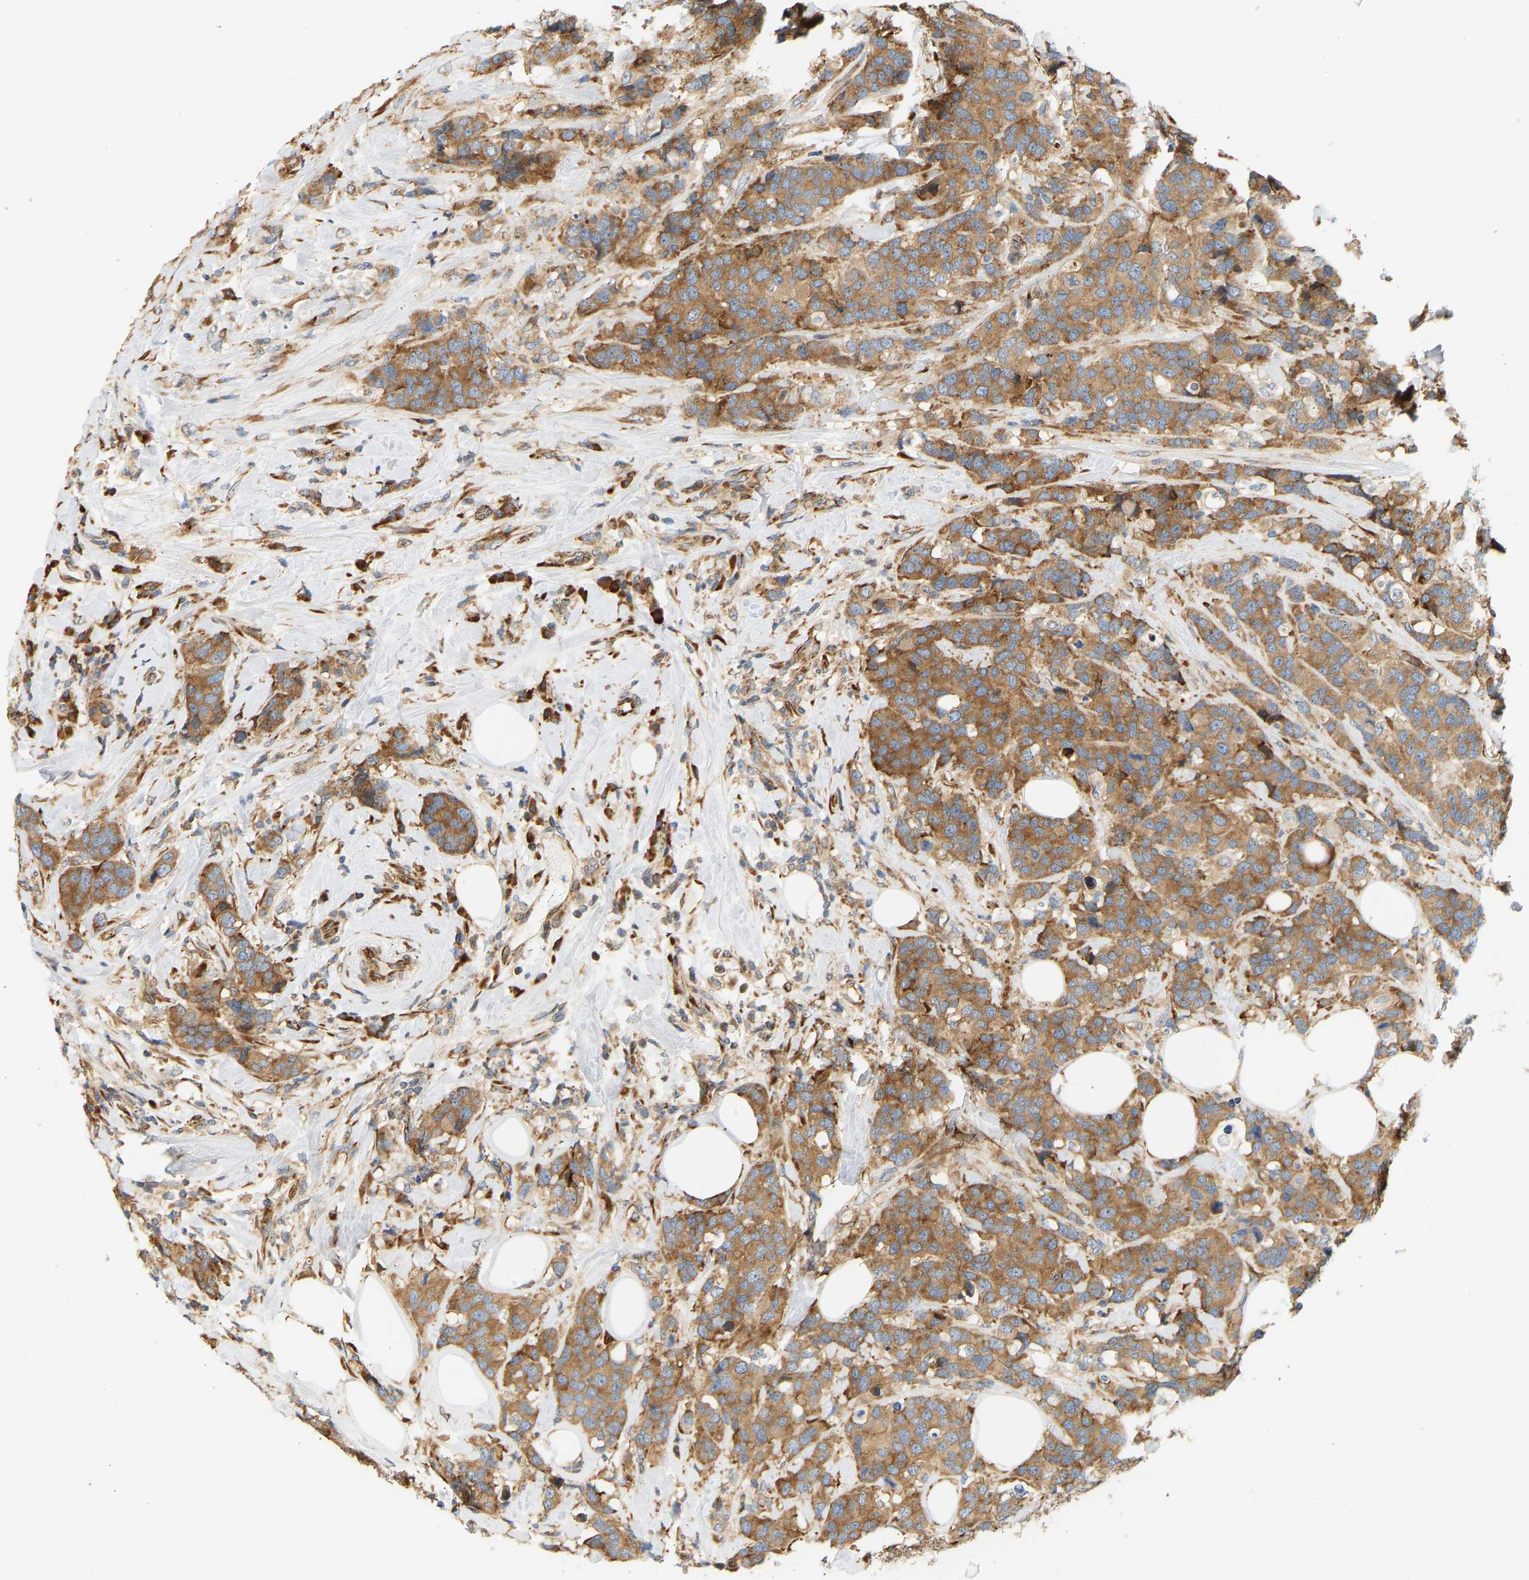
{"staining": {"intensity": "moderate", "quantity": ">75%", "location": "cytoplasmic/membranous"}, "tissue": "breast cancer", "cell_type": "Tumor cells", "image_type": "cancer", "snomed": [{"axis": "morphology", "description": "Lobular carcinoma"}, {"axis": "topography", "description": "Breast"}], "caption": "An immunohistochemistry image of neoplastic tissue is shown. Protein staining in brown labels moderate cytoplasmic/membranous positivity in breast cancer within tumor cells.", "gene": "RPS14", "patient": {"sex": "female", "age": 59}}